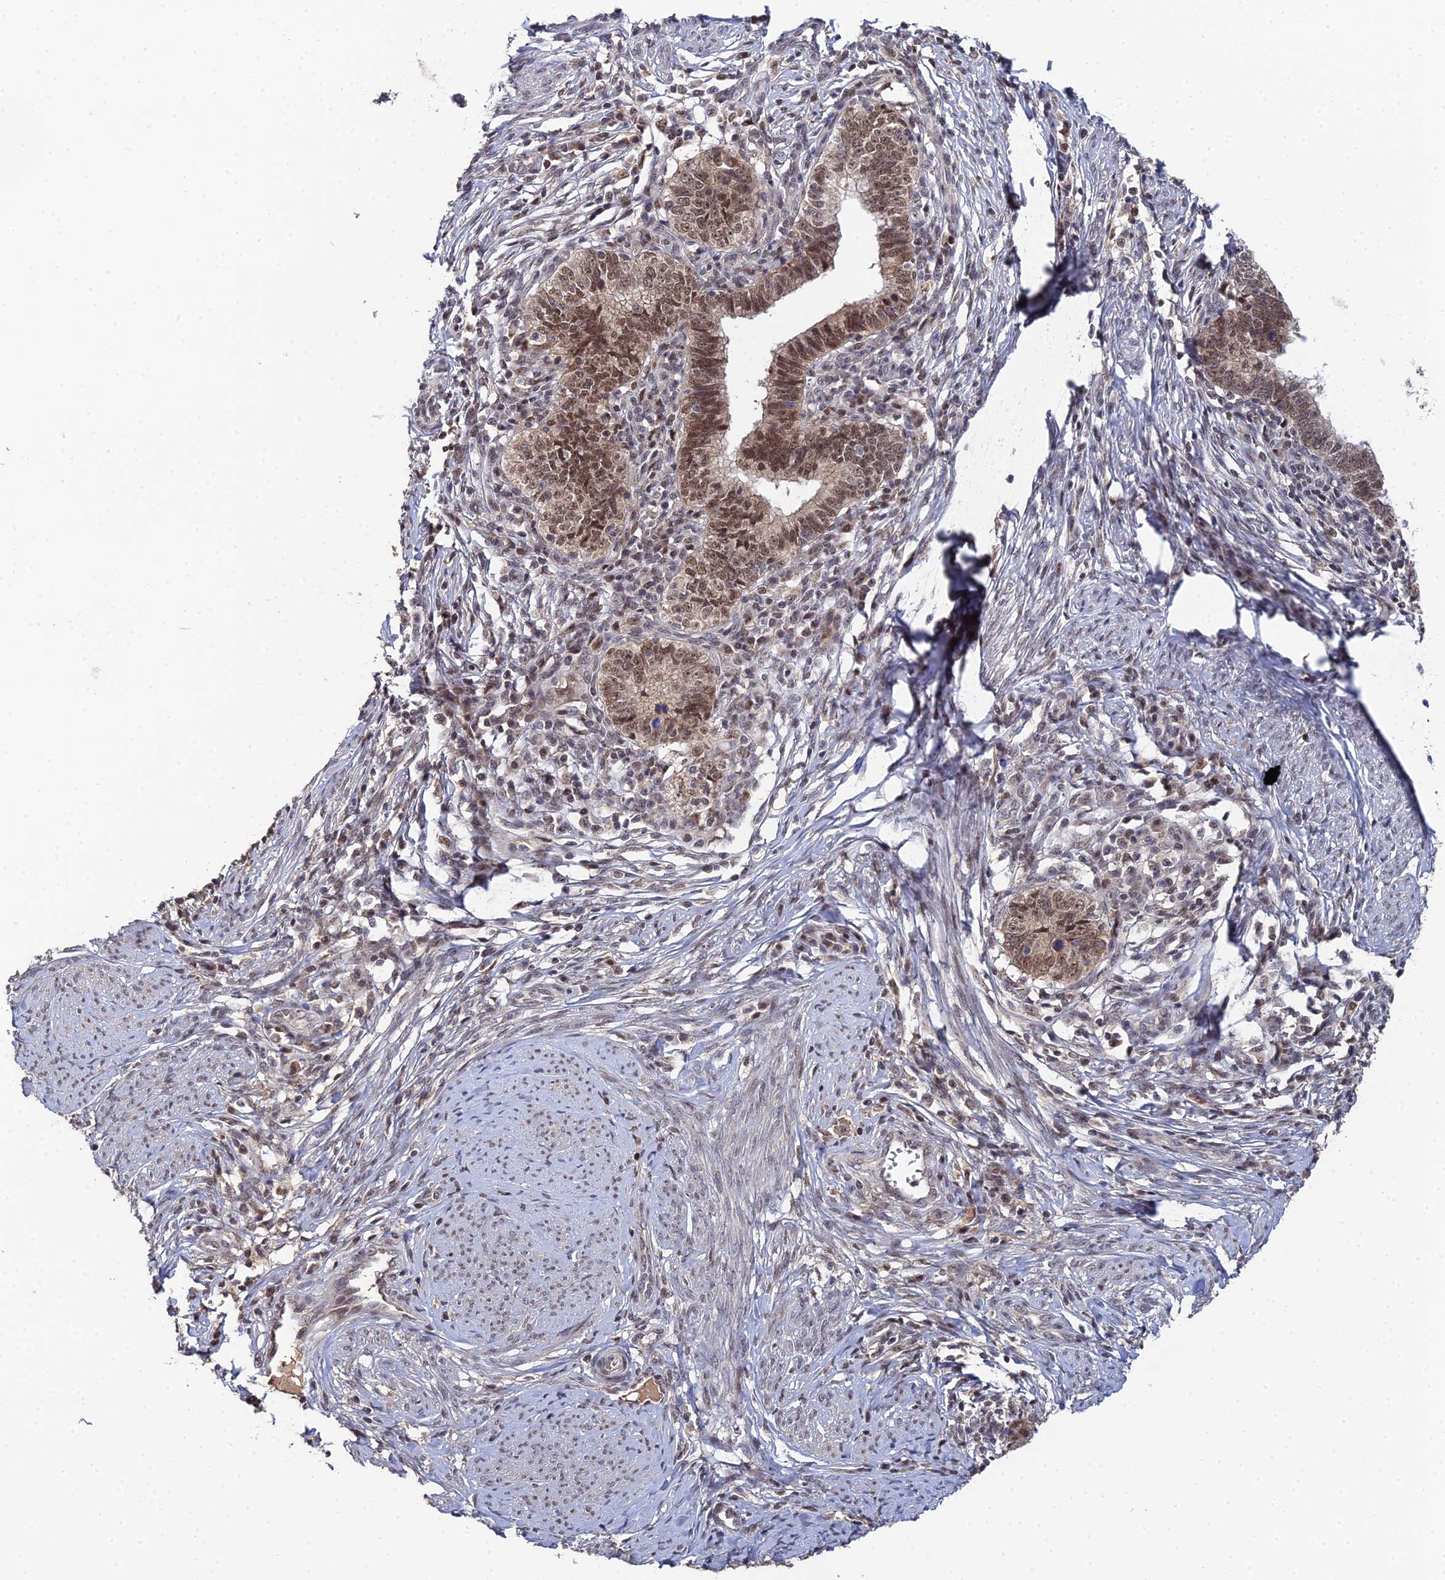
{"staining": {"intensity": "moderate", "quantity": ">75%", "location": "nuclear"}, "tissue": "cervical cancer", "cell_type": "Tumor cells", "image_type": "cancer", "snomed": [{"axis": "morphology", "description": "Adenocarcinoma, NOS"}, {"axis": "topography", "description": "Cervix"}], "caption": "Moderate nuclear protein positivity is appreciated in about >75% of tumor cells in adenocarcinoma (cervical).", "gene": "ERCC5", "patient": {"sex": "female", "age": 36}}